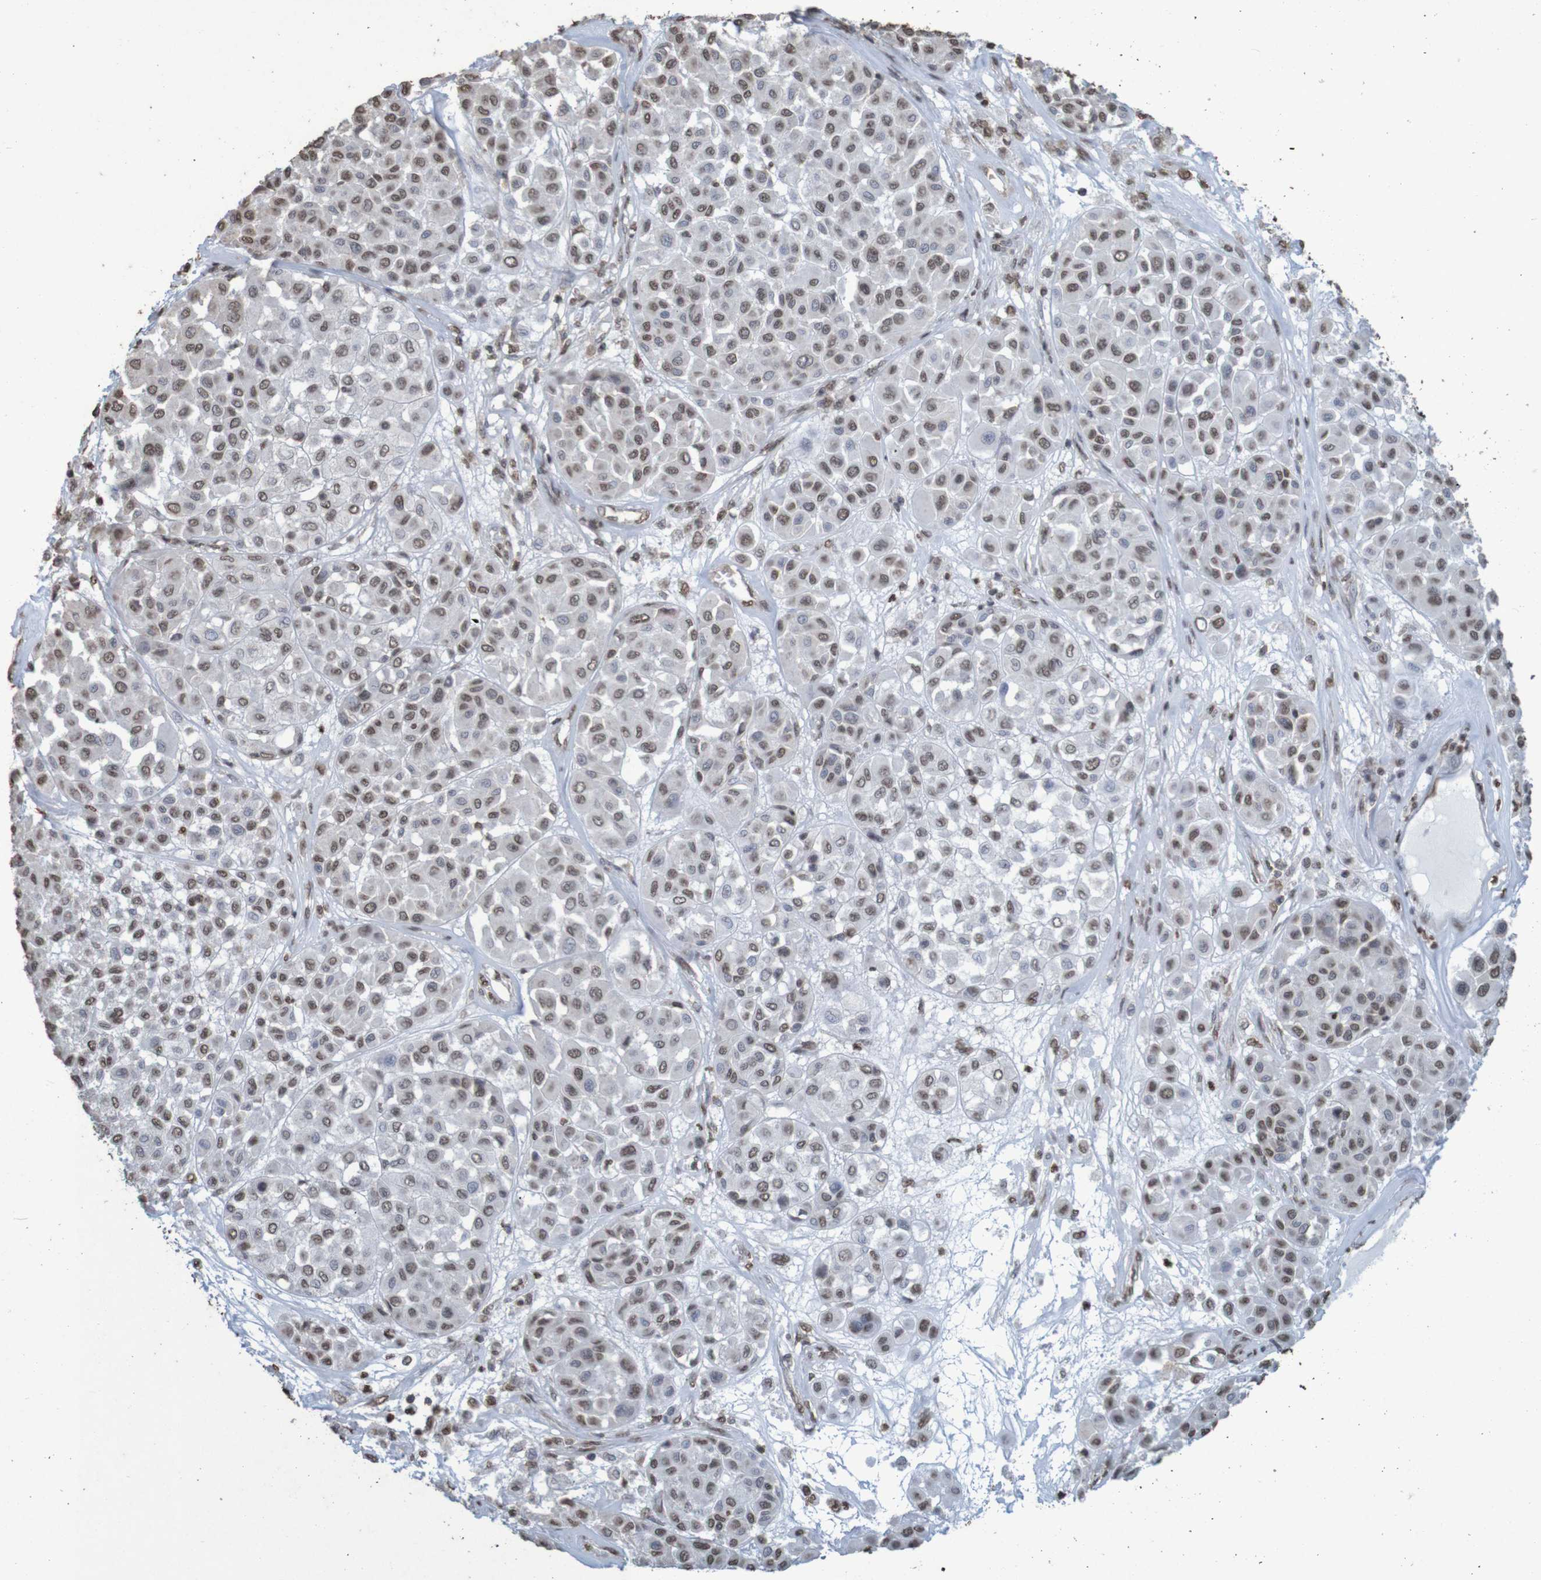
{"staining": {"intensity": "weak", "quantity": ">75%", "location": "nuclear"}, "tissue": "melanoma", "cell_type": "Tumor cells", "image_type": "cancer", "snomed": [{"axis": "morphology", "description": "Malignant melanoma, Metastatic site"}, {"axis": "topography", "description": "Soft tissue"}], "caption": "Immunohistochemistry (IHC) image of neoplastic tissue: human melanoma stained using immunohistochemistry reveals low levels of weak protein expression localized specifically in the nuclear of tumor cells, appearing as a nuclear brown color.", "gene": "GFI1", "patient": {"sex": "male", "age": 41}}